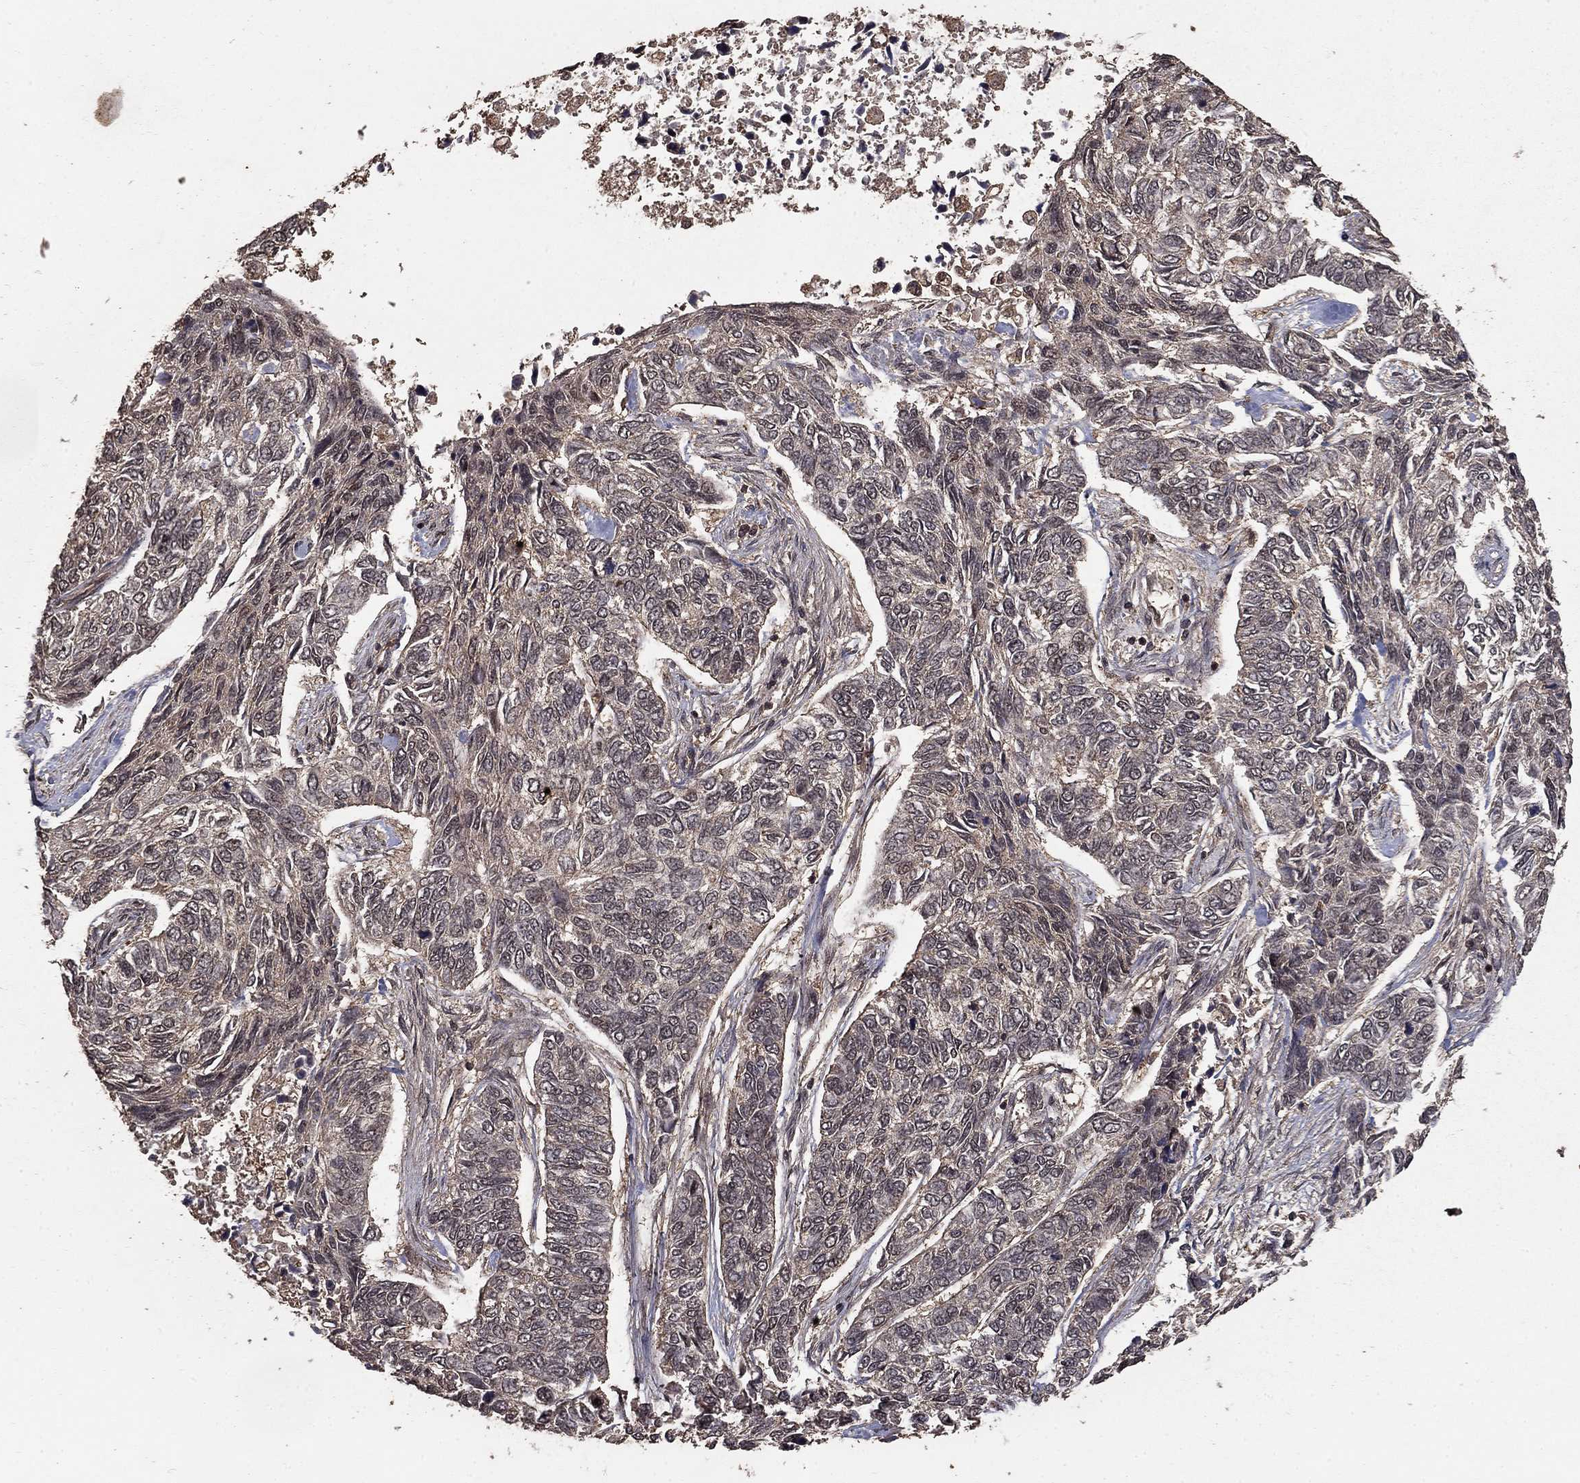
{"staining": {"intensity": "negative", "quantity": "none", "location": "none"}, "tissue": "skin cancer", "cell_type": "Tumor cells", "image_type": "cancer", "snomed": [{"axis": "morphology", "description": "Basal cell carcinoma"}, {"axis": "topography", "description": "Skin"}], "caption": "Immunohistochemistry histopathology image of neoplastic tissue: human skin cancer (basal cell carcinoma) stained with DAB (3,3'-diaminobenzidine) reveals no significant protein staining in tumor cells.", "gene": "PRDM1", "patient": {"sex": "female", "age": 65}}